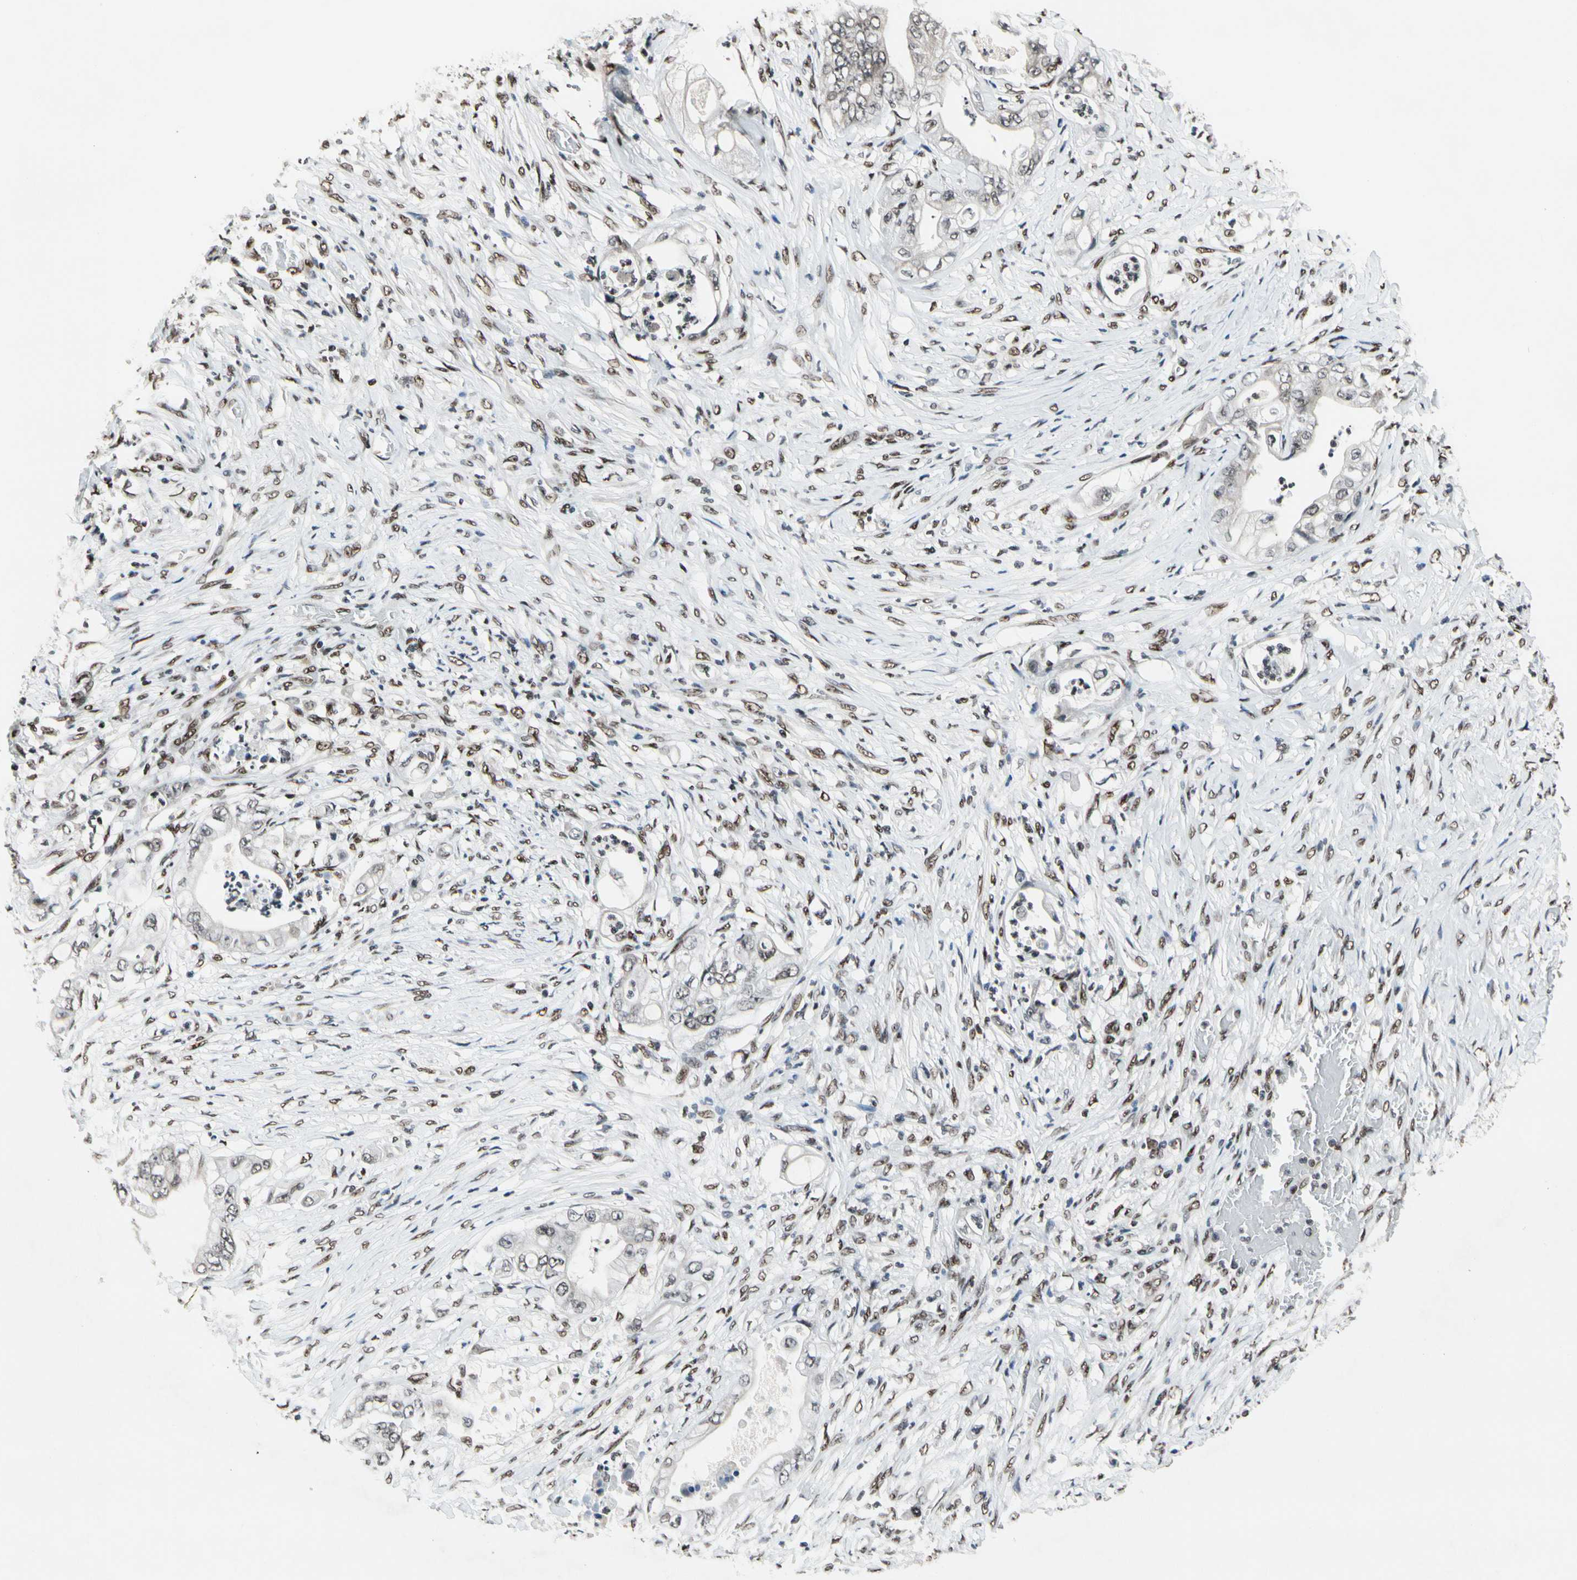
{"staining": {"intensity": "strong", "quantity": "<25%", "location": "nuclear"}, "tissue": "stomach cancer", "cell_type": "Tumor cells", "image_type": "cancer", "snomed": [{"axis": "morphology", "description": "Adenocarcinoma, NOS"}, {"axis": "topography", "description": "Stomach"}], "caption": "A micrograph of human stomach cancer (adenocarcinoma) stained for a protein shows strong nuclear brown staining in tumor cells.", "gene": "RECQL", "patient": {"sex": "female", "age": 73}}